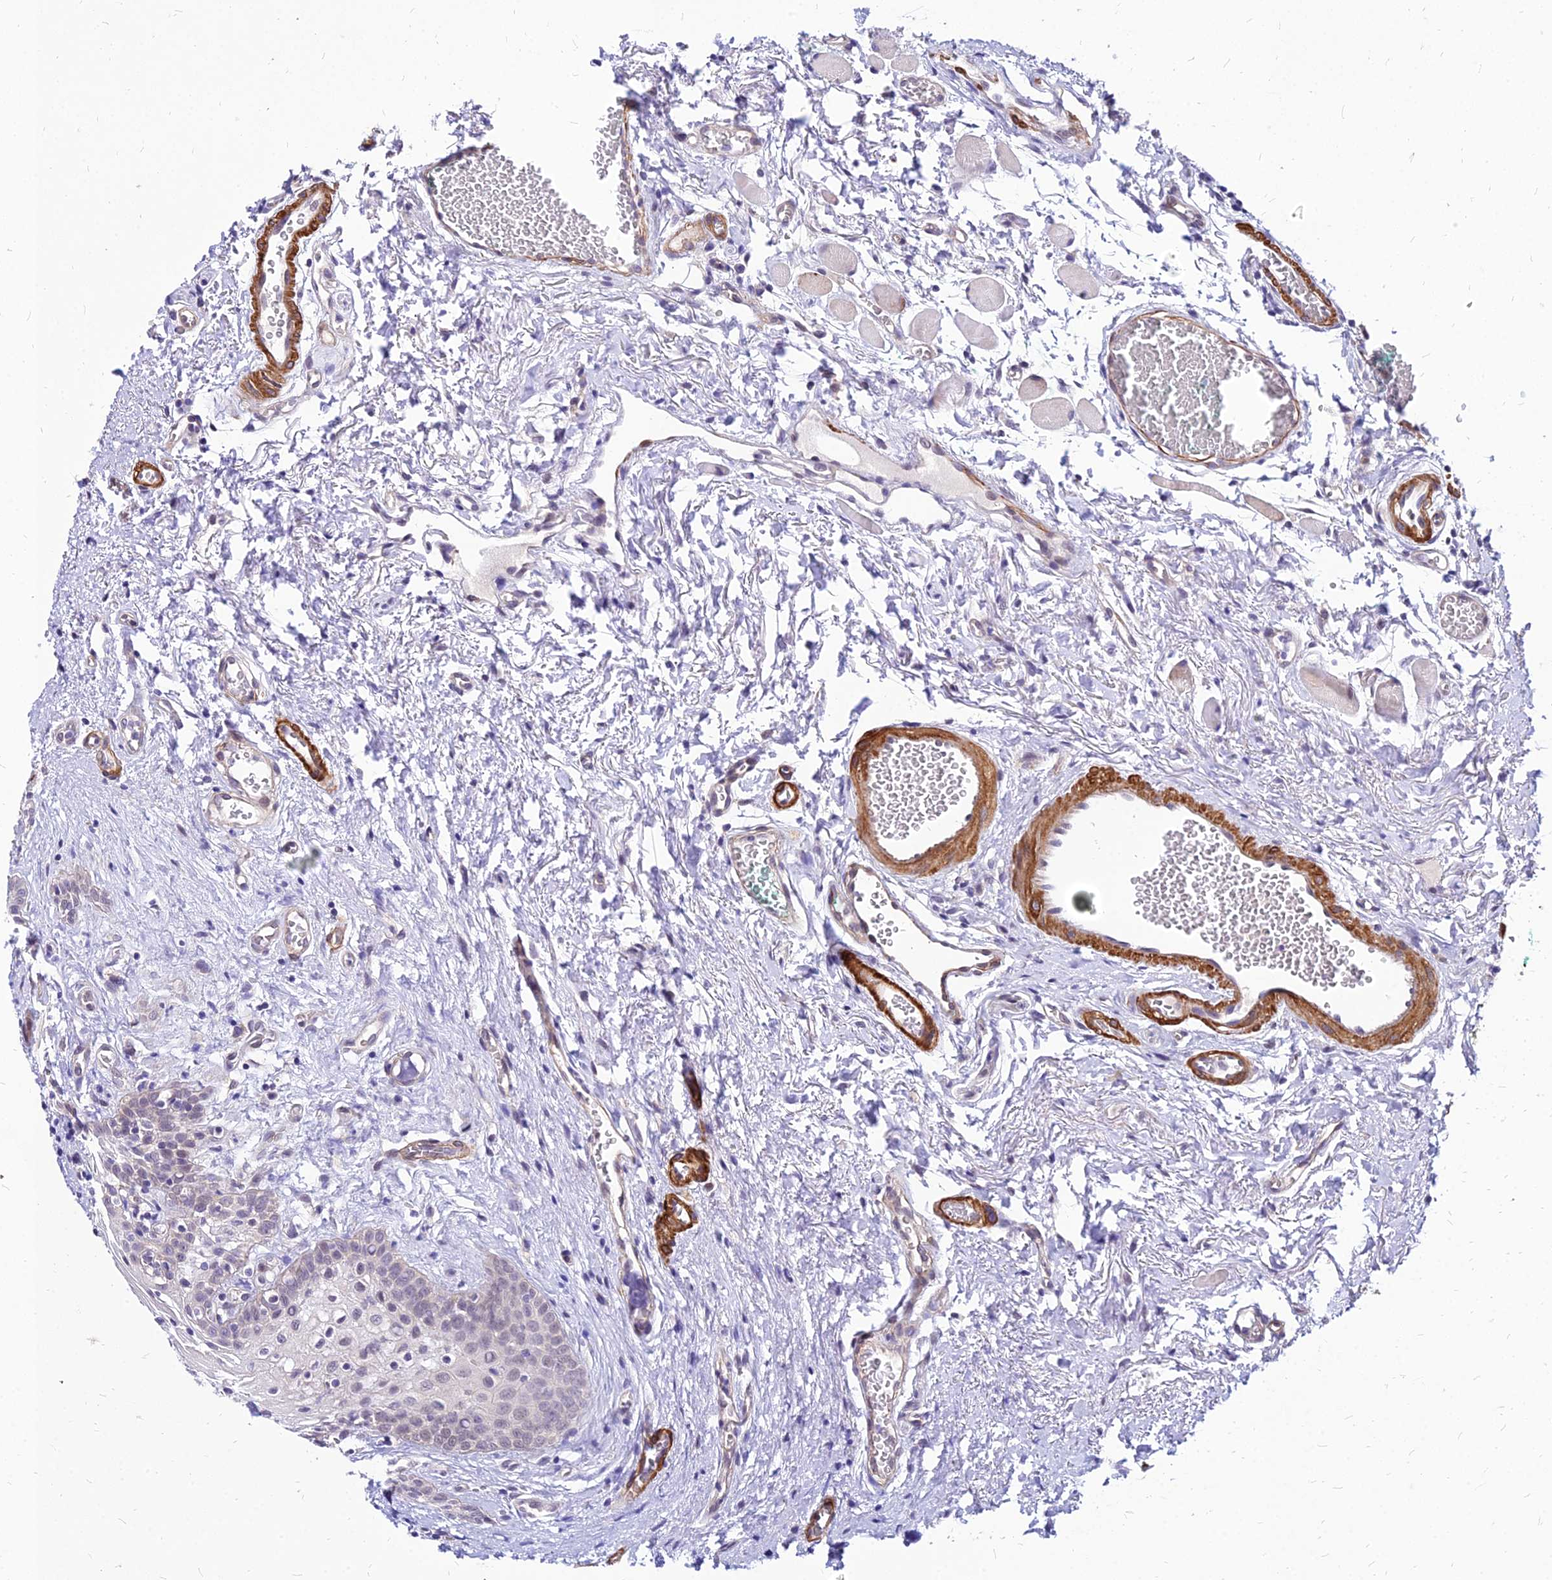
{"staining": {"intensity": "negative", "quantity": "none", "location": "none"}, "tissue": "head and neck cancer", "cell_type": "Tumor cells", "image_type": "cancer", "snomed": [{"axis": "morphology", "description": "Squamous cell carcinoma, NOS"}, {"axis": "topography", "description": "Oral tissue"}, {"axis": "topography", "description": "Head-Neck"}], "caption": "Immunohistochemistry (IHC) micrograph of human squamous cell carcinoma (head and neck) stained for a protein (brown), which reveals no staining in tumor cells.", "gene": "YEATS2", "patient": {"sex": "female", "age": 50}}